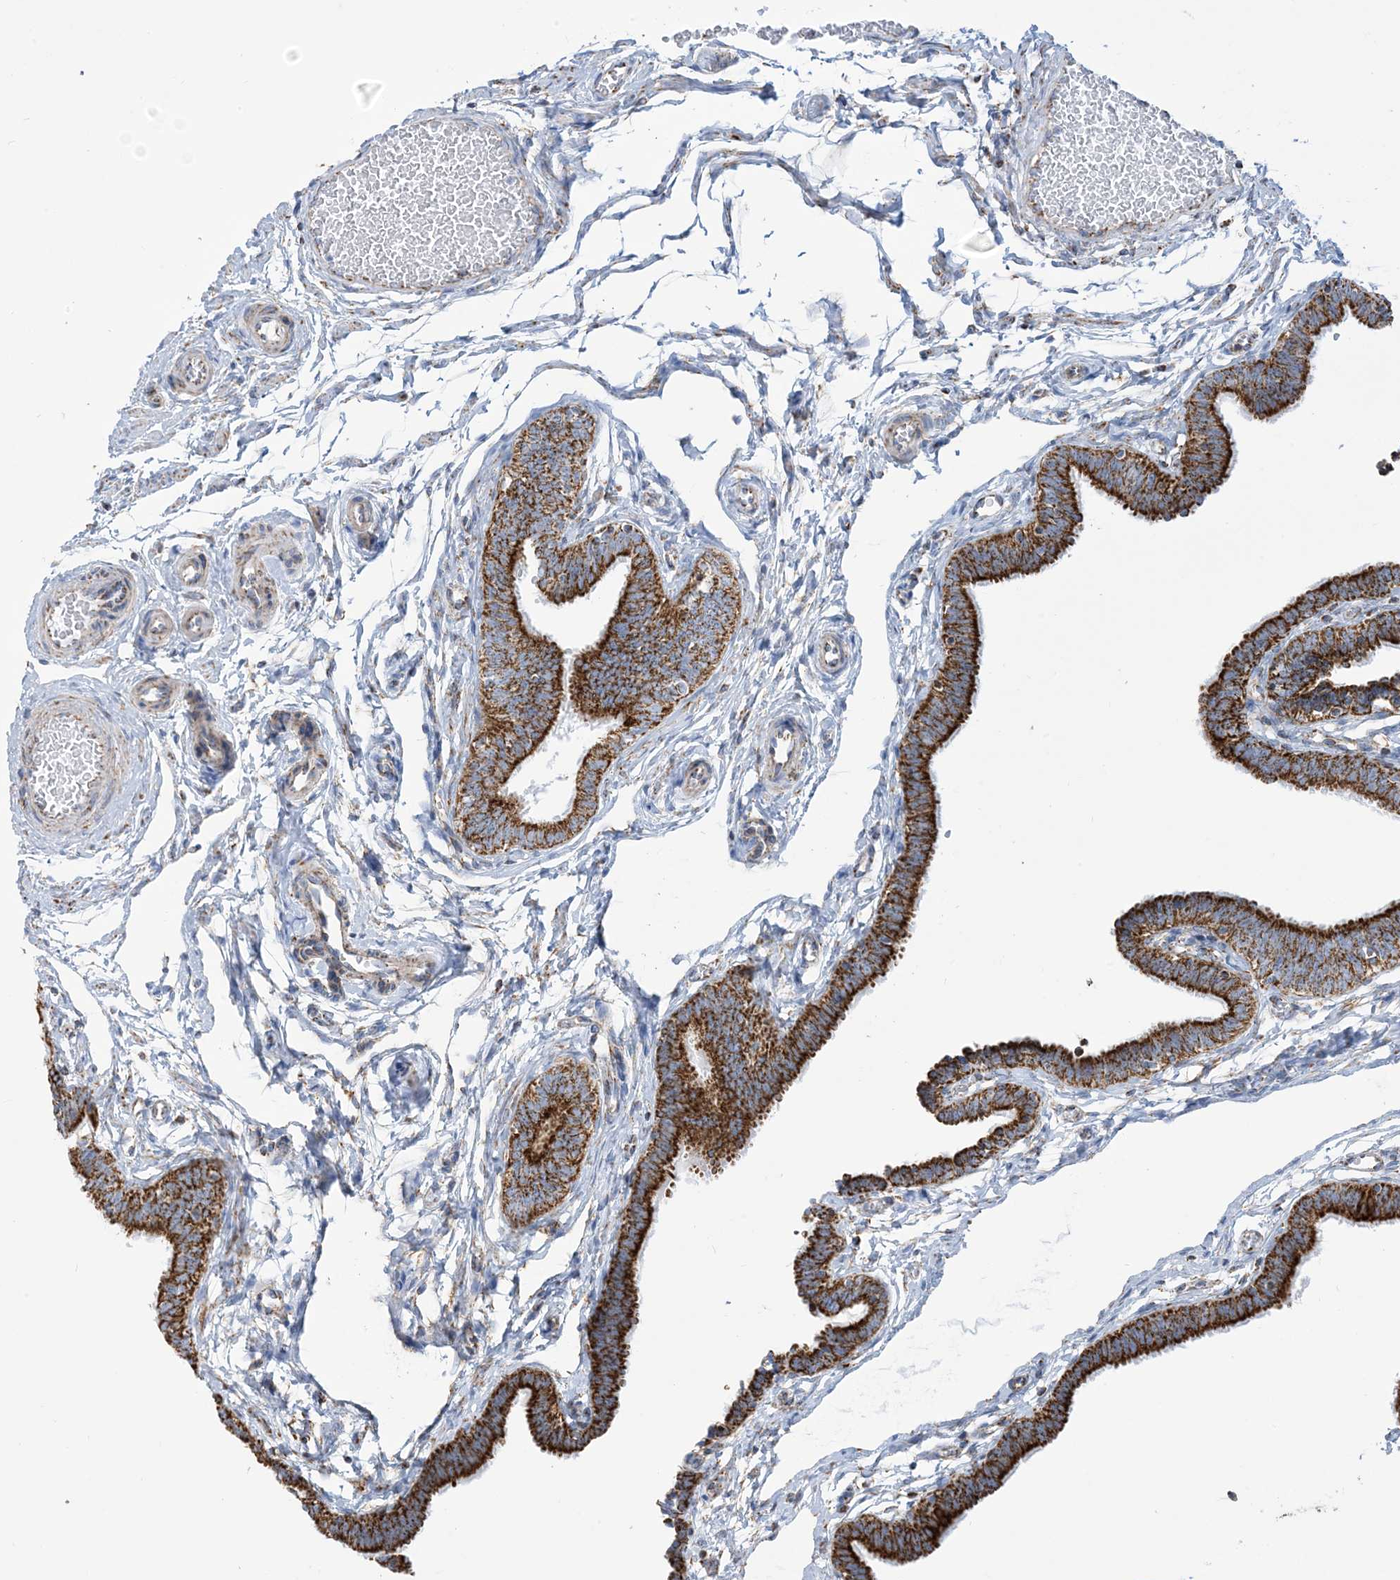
{"staining": {"intensity": "strong", "quantity": ">75%", "location": "cytoplasmic/membranous"}, "tissue": "fallopian tube", "cell_type": "Glandular cells", "image_type": "normal", "snomed": [{"axis": "morphology", "description": "Normal tissue, NOS"}, {"axis": "topography", "description": "Fallopian tube"}, {"axis": "topography", "description": "Ovary"}], "caption": "The immunohistochemical stain highlights strong cytoplasmic/membranous expression in glandular cells of normal fallopian tube. (DAB IHC with brightfield microscopy, high magnification).", "gene": "SAMM50", "patient": {"sex": "female", "age": 23}}